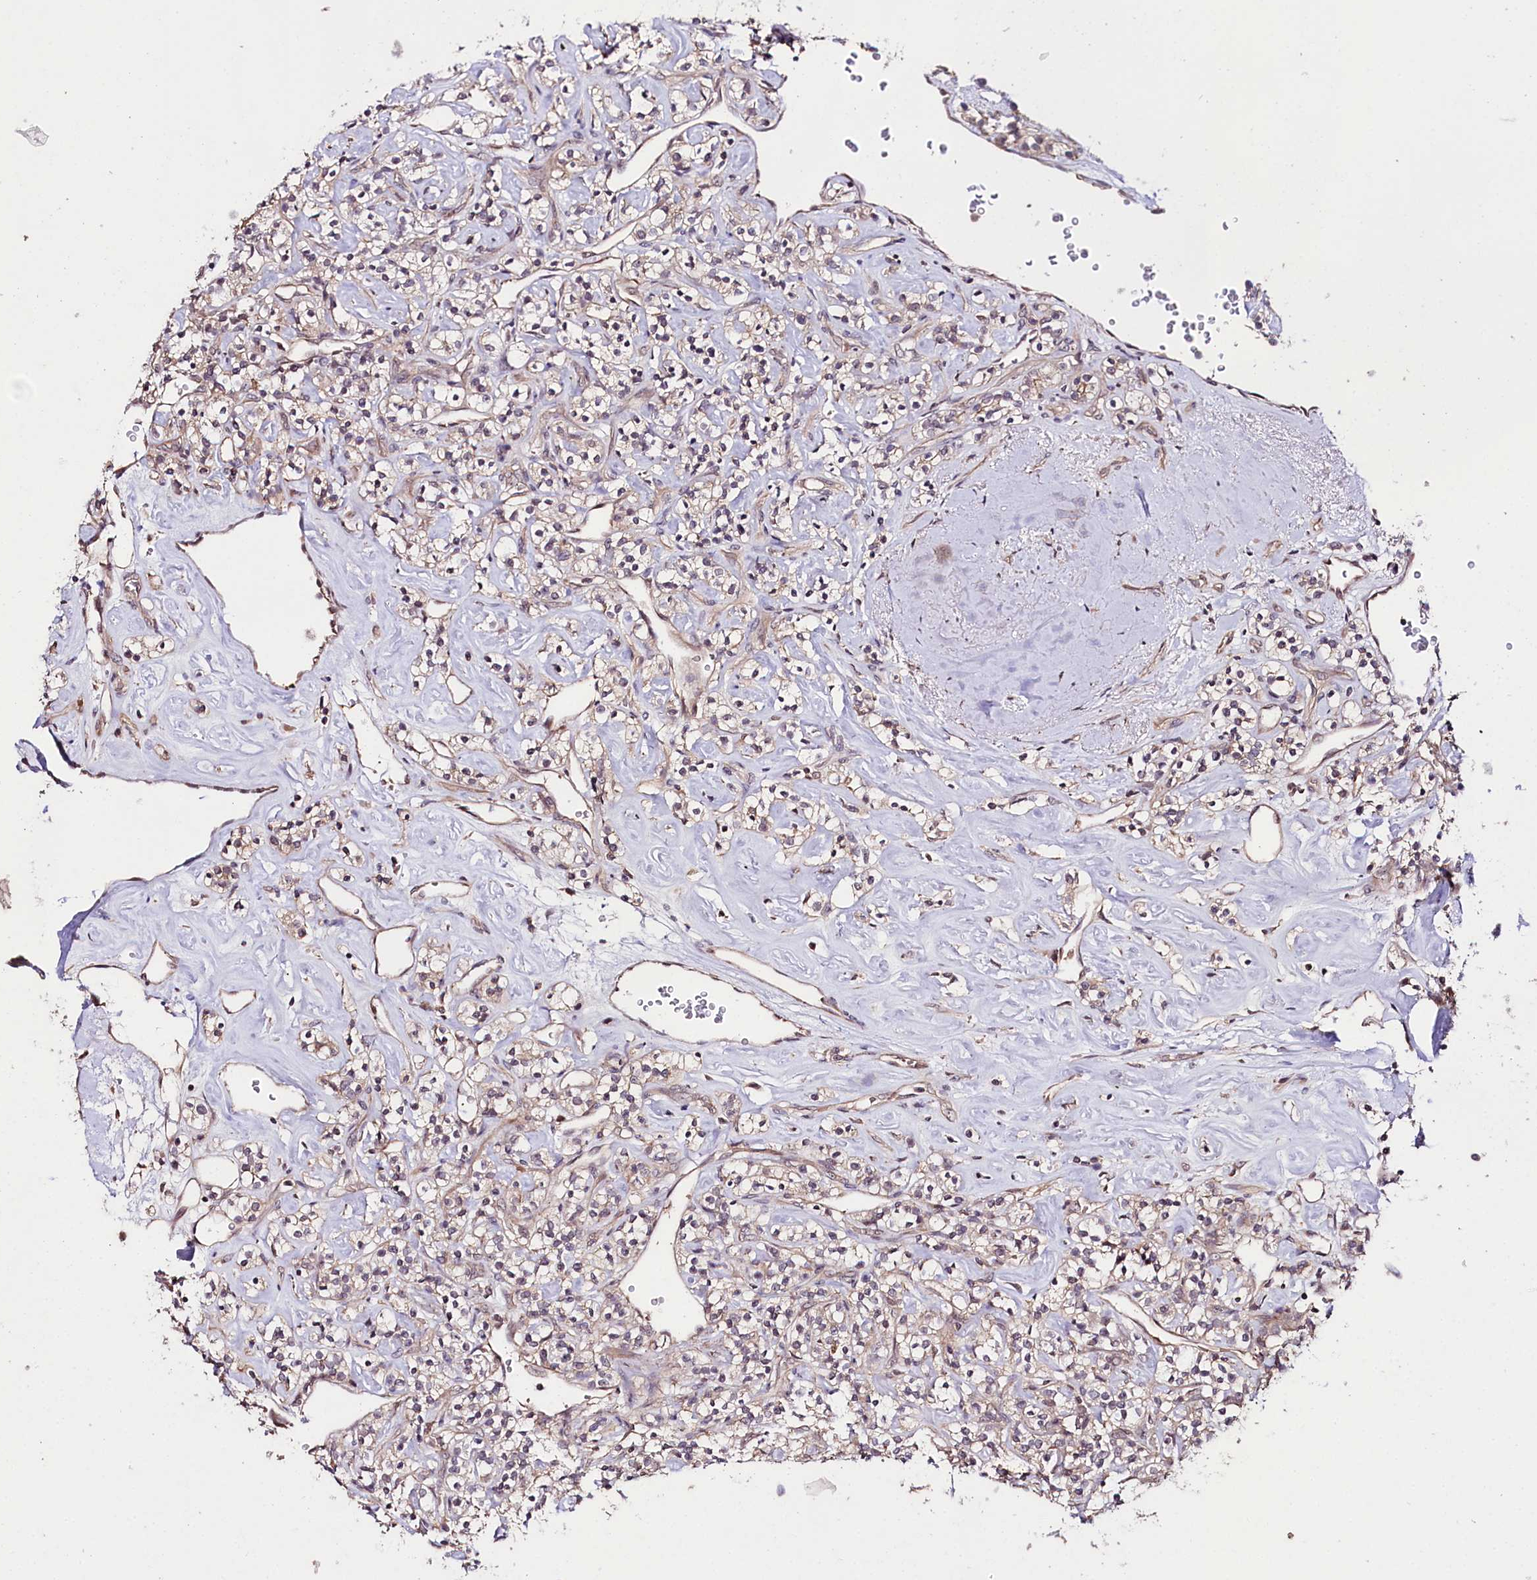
{"staining": {"intensity": "weak", "quantity": "<25%", "location": "cytoplasmic/membranous"}, "tissue": "renal cancer", "cell_type": "Tumor cells", "image_type": "cancer", "snomed": [{"axis": "morphology", "description": "Adenocarcinoma, NOS"}, {"axis": "topography", "description": "Kidney"}], "caption": "Tumor cells show no significant protein expression in adenocarcinoma (renal).", "gene": "TAFAZZIN", "patient": {"sex": "male", "age": 77}}